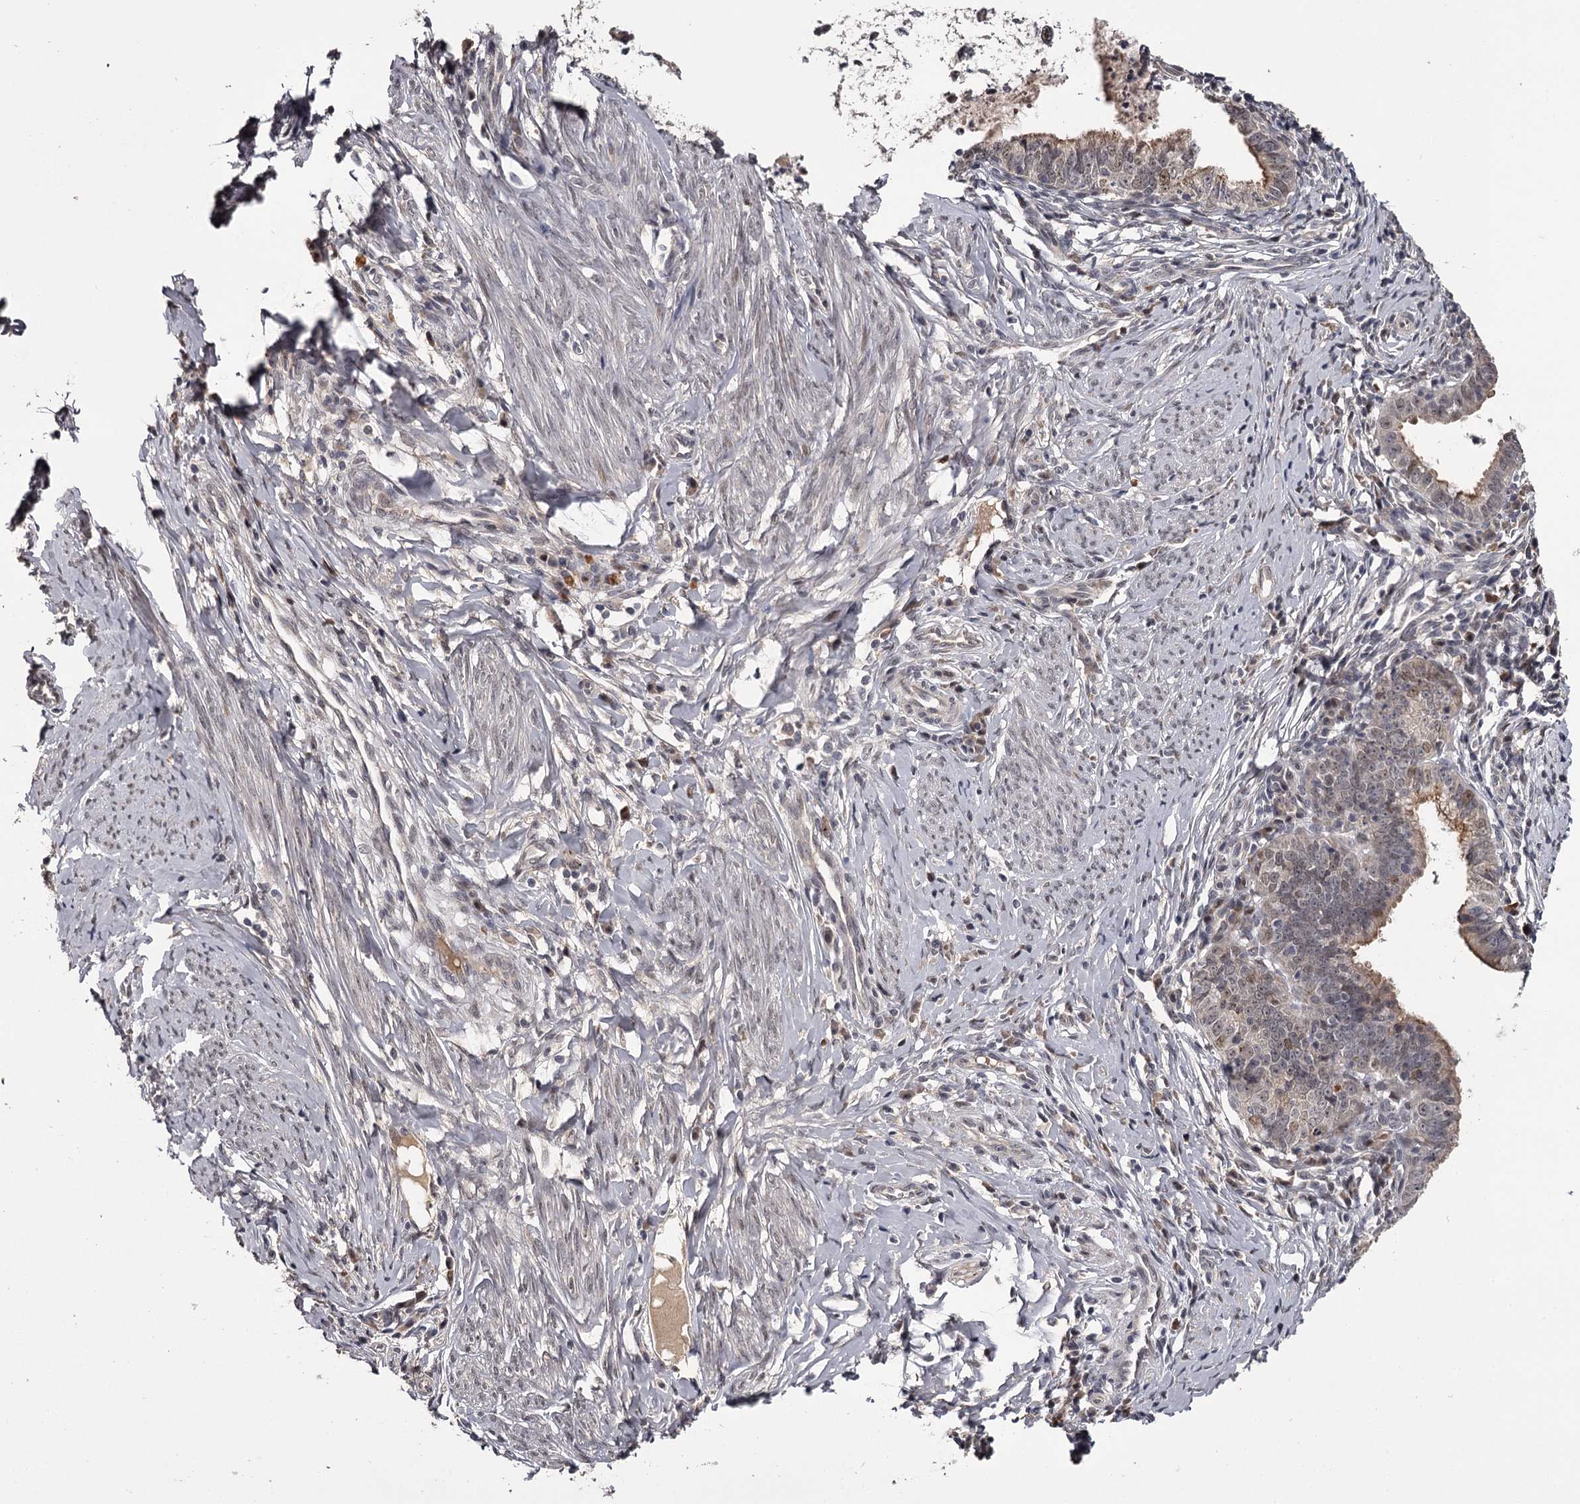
{"staining": {"intensity": "weak", "quantity": "25%-75%", "location": "cytoplasmic/membranous,nuclear"}, "tissue": "cervical cancer", "cell_type": "Tumor cells", "image_type": "cancer", "snomed": [{"axis": "morphology", "description": "Adenocarcinoma, NOS"}, {"axis": "topography", "description": "Cervix"}], "caption": "Weak cytoplasmic/membranous and nuclear positivity is appreciated in about 25%-75% of tumor cells in adenocarcinoma (cervical).", "gene": "RNF44", "patient": {"sex": "female", "age": 36}}